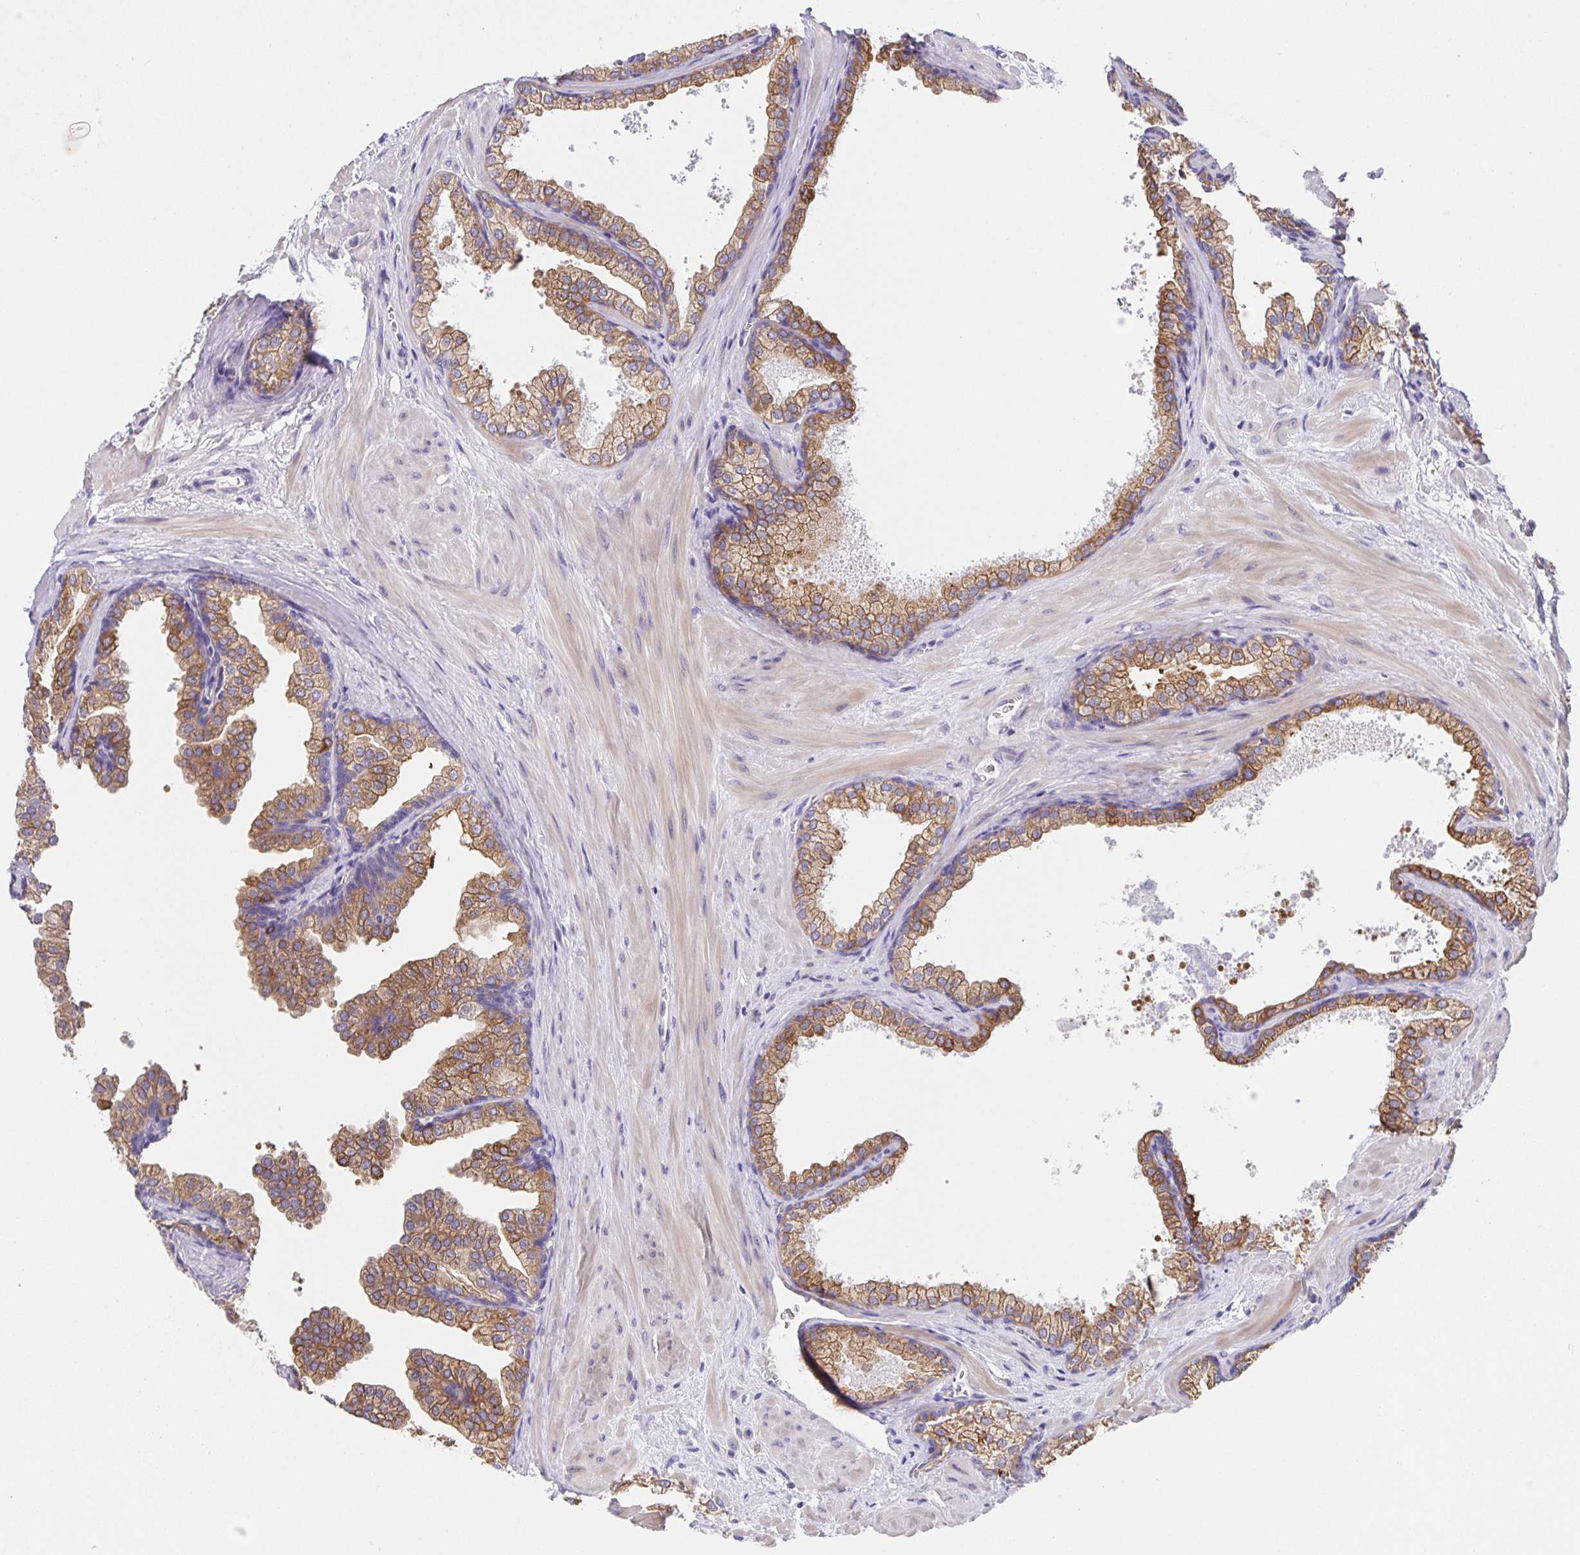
{"staining": {"intensity": "moderate", "quantity": "25%-75%", "location": "cytoplasmic/membranous"}, "tissue": "prostate", "cell_type": "Glandular cells", "image_type": "normal", "snomed": [{"axis": "morphology", "description": "Normal tissue, NOS"}, {"axis": "topography", "description": "Prostate"}], "caption": "This histopathology image demonstrates IHC staining of benign human prostate, with medium moderate cytoplasmic/membranous positivity in about 25%-75% of glandular cells.", "gene": "PRR36", "patient": {"sex": "male", "age": 37}}